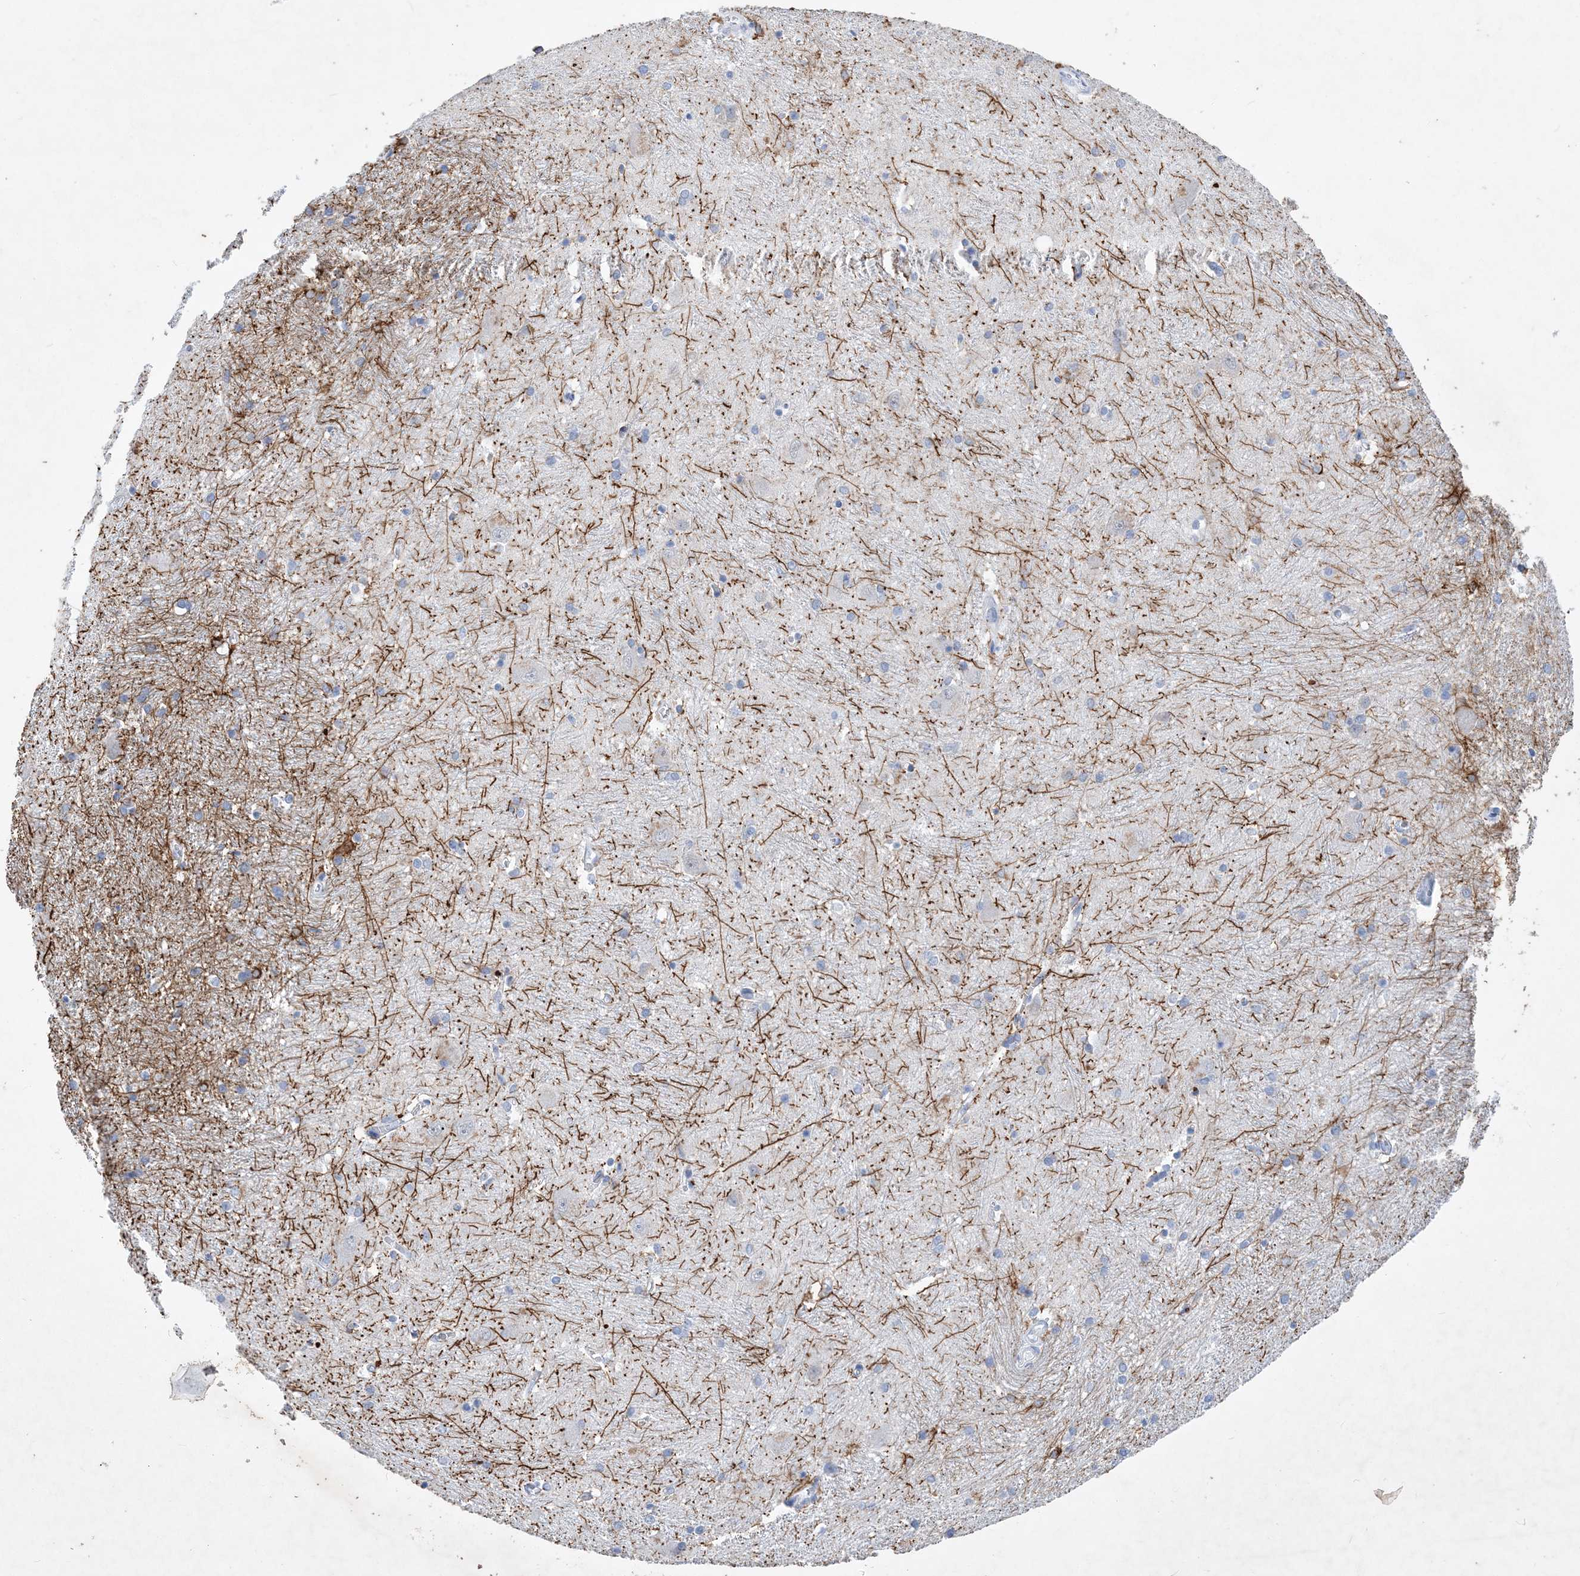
{"staining": {"intensity": "moderate", "quantity": ">75%", "location": "cytoplasmic/membranous"}, "tissue": "caudate", "cell_type": "Glial cells", "image_type": "normal", "snomed": [{"axis": "morphology", "description": "Normal tissue, NOS"}, {"axis": "topography", "description": "Lateral ventricle wall"}], "caption": "About >75% of glial cells in normal caudate display moderate cytoplasmic/membranous protein positivity as visualized by brown immunohistochemical staining.", "gene": "COPS8", "patient": {"sex": "male", "age": 37}}